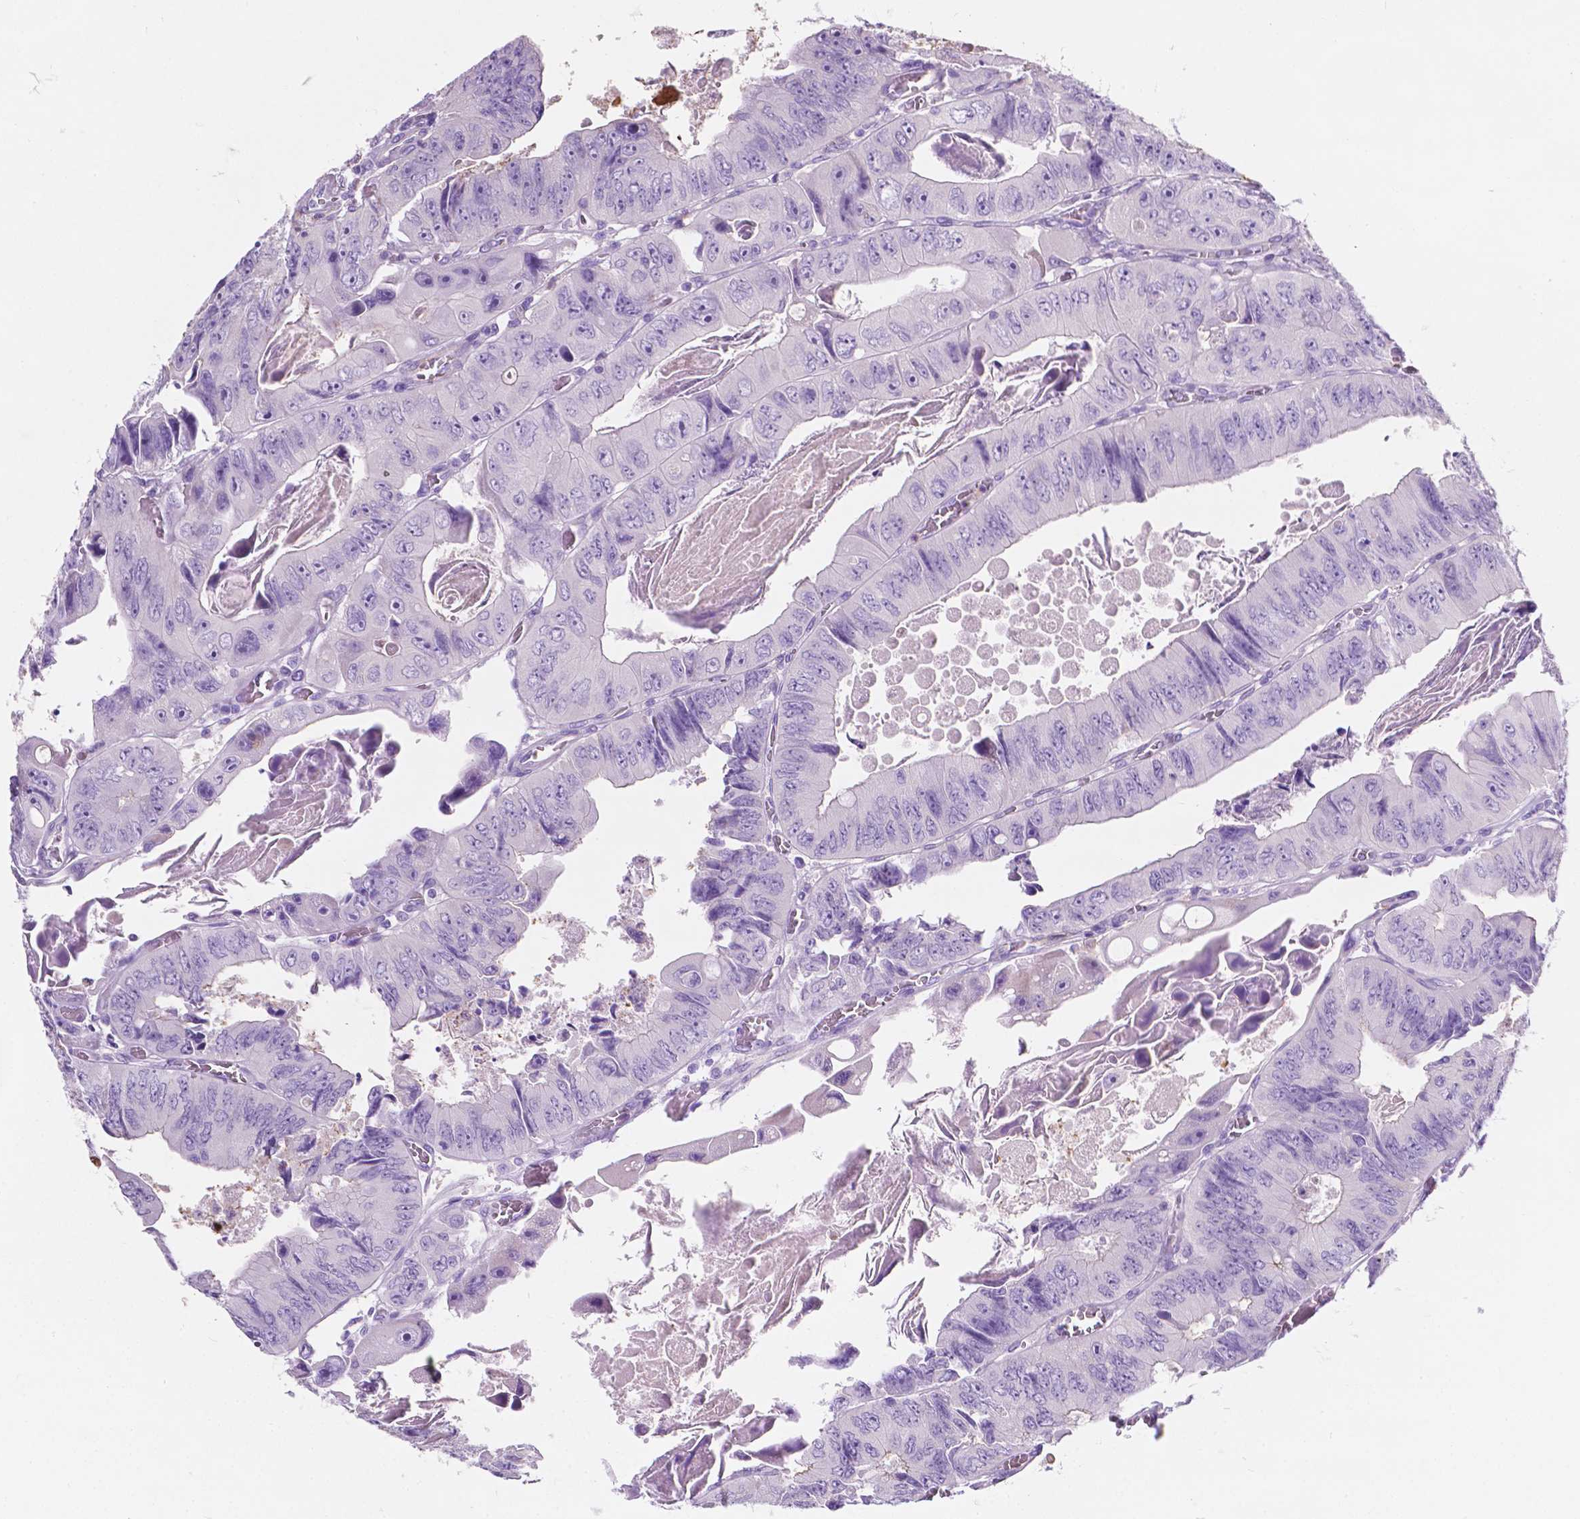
{"staining": {"intensity": "negative", "quantity": "none", "location": "none"}, "tissue": "colorectal cancer", "cell_type": "Tumor cells", "image_type": "cancer", "snomed": [{"axis": "morphology", "description": "Adenocarcinoma, NOS"}, {"axis": "topography", "description": "Colon"}], "caption": "The micrograph shows no staining of tumor cells in colorectal cancer (adenocarcinoma).", "gene": "GNAO1", "patient": {"sex": "female", "age": 84}}